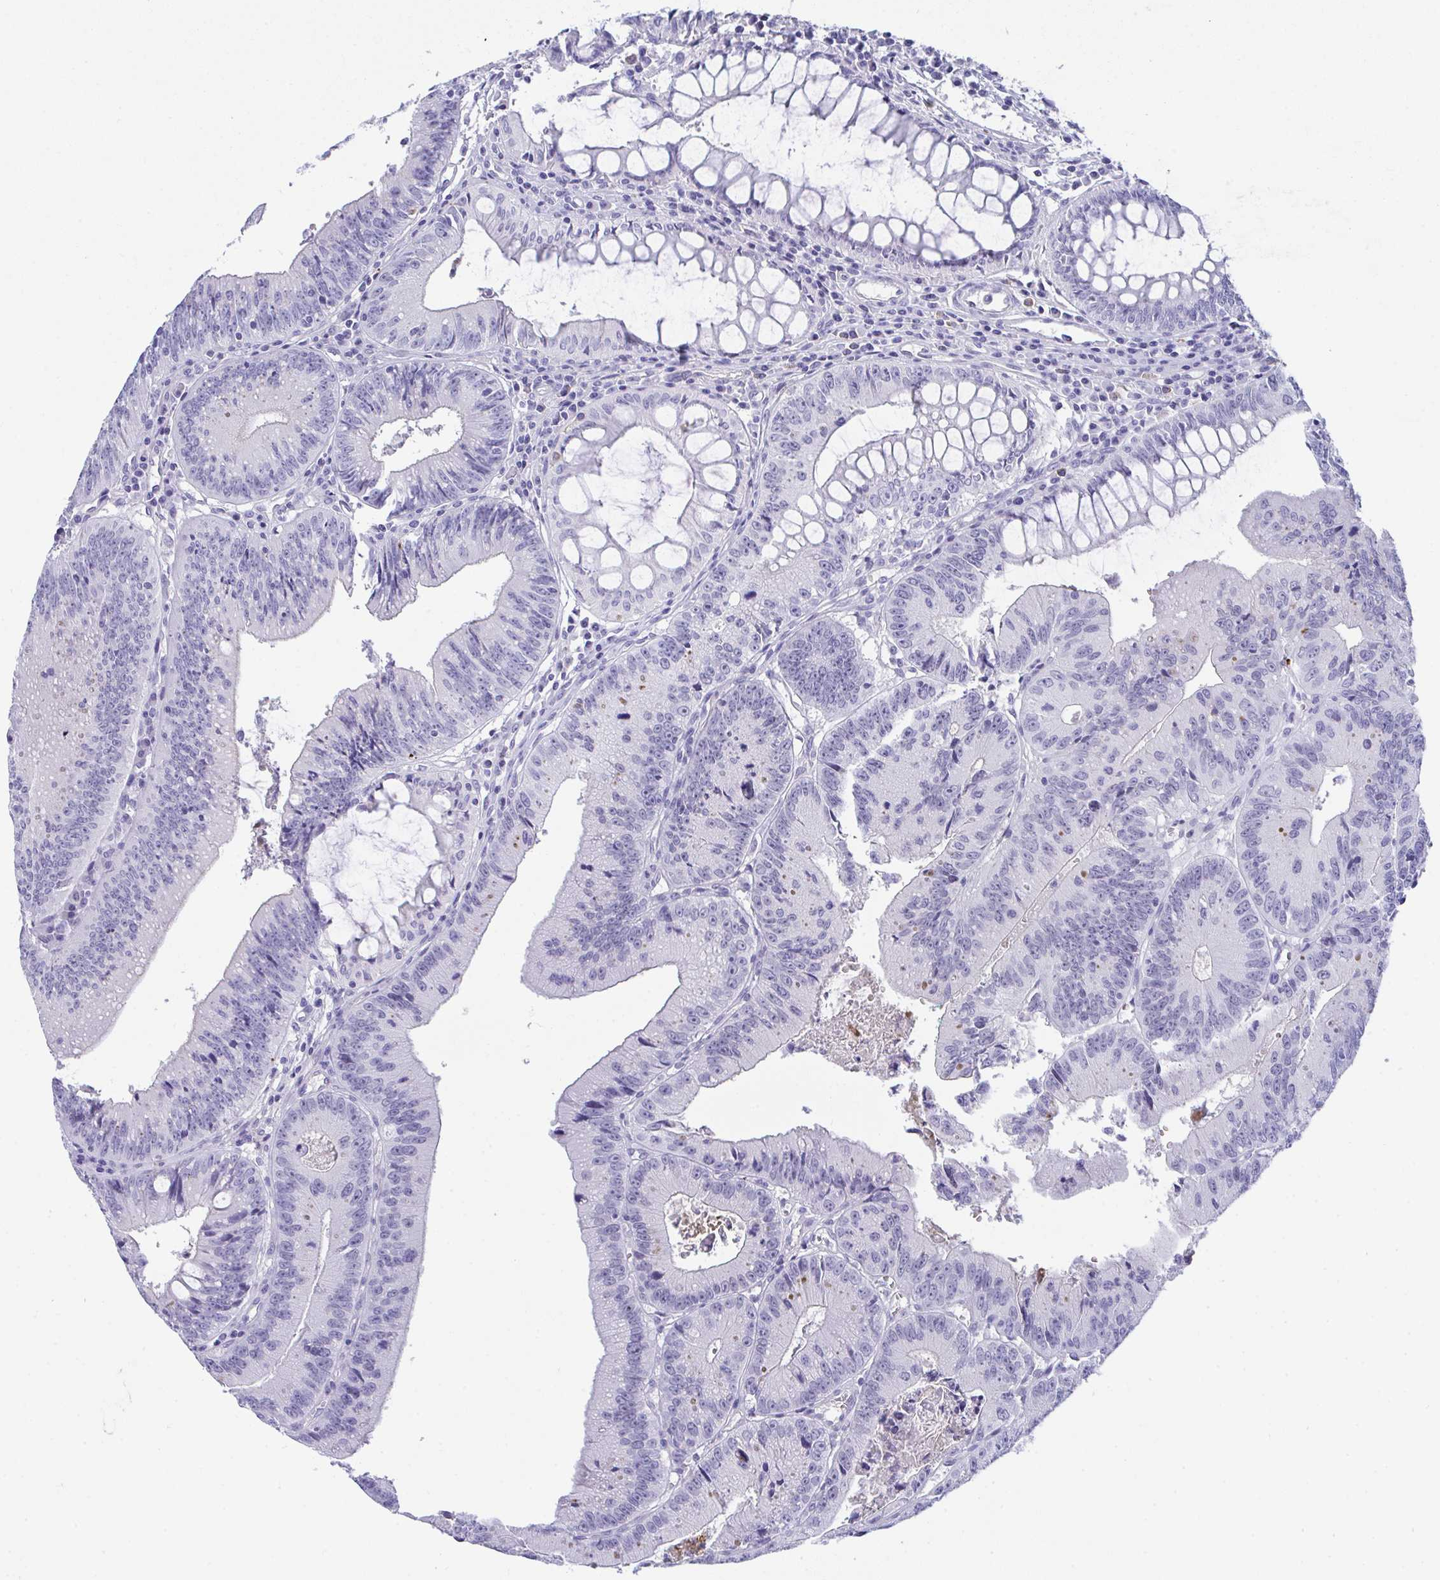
{"staining": {"intensity": "negative", "quantity": "none", "location": "none"}, "tissue": "colorectal cancer", "cell_type": "Tumor cells", "image_type": "cancer", "snomed": [{"axis": "morphology", "description": "Adenocarcinoma, NOS"}, {"axis": "topography", "description": "Rectum"}], "caption": "There is no significant positivity in tumor cells of colorectal cancer.", "gene": "KMT2E", "patient": {"sex": "female", "age": 81}}